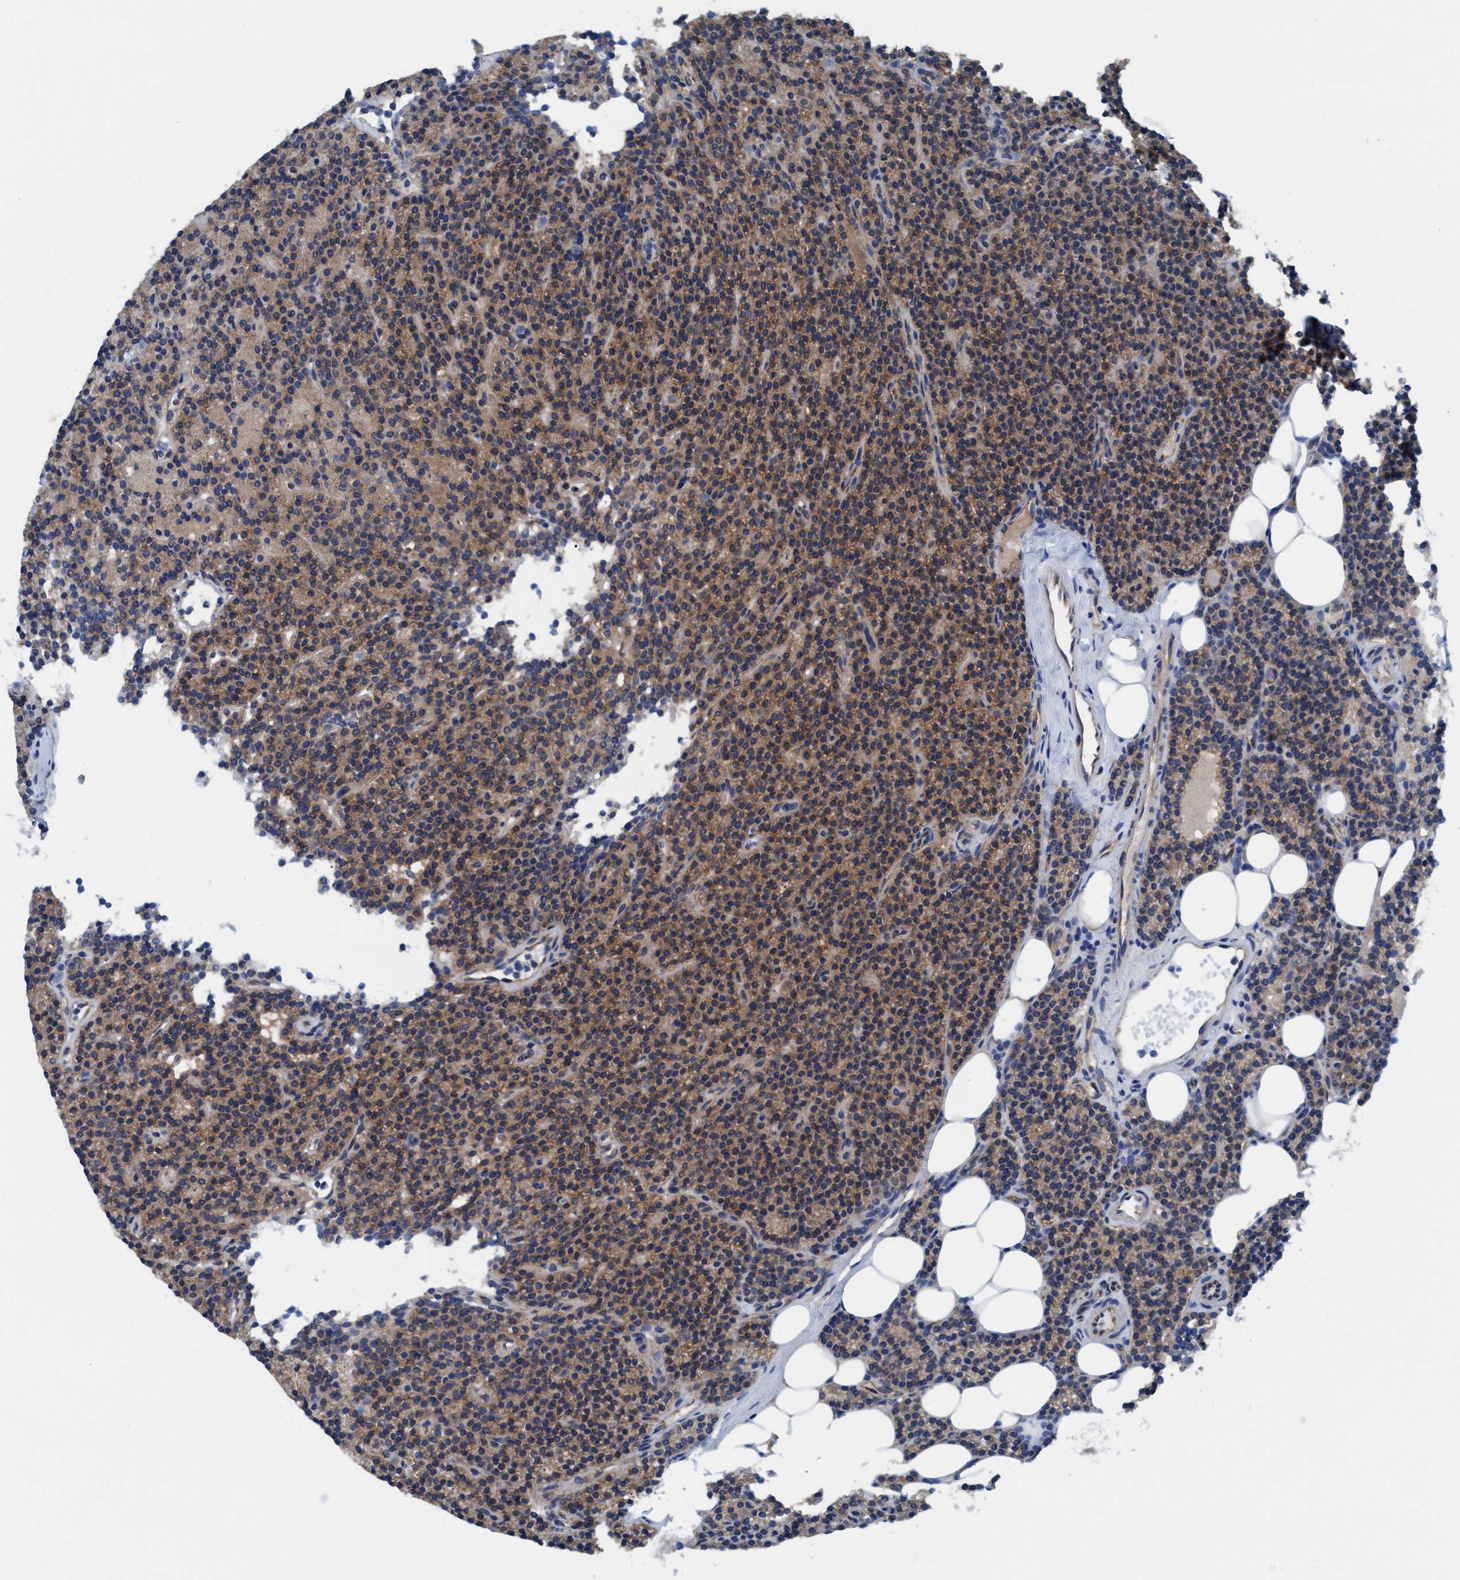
{"staining": {"intensity": "moderate", "quantity": ">75%", "location": "cytoplasmic/membranous"}, "tissue": "parathyroid gland", "cell_type": "Glandular cells", "image_type": "normal", "snomed": [{"axis": "morphology", "description": "Normal tissue, NOS"}, {"axis": "topography", "description": "Parathyroid gland"}], "caption": "Protein expression analysis of unremarkable parathyroid gland displays moderate cytoplasmic/membranous staining in about >75% of glandular cells.", "gene": "NMT1", "patient": {"sex": "male", "age": 75}}